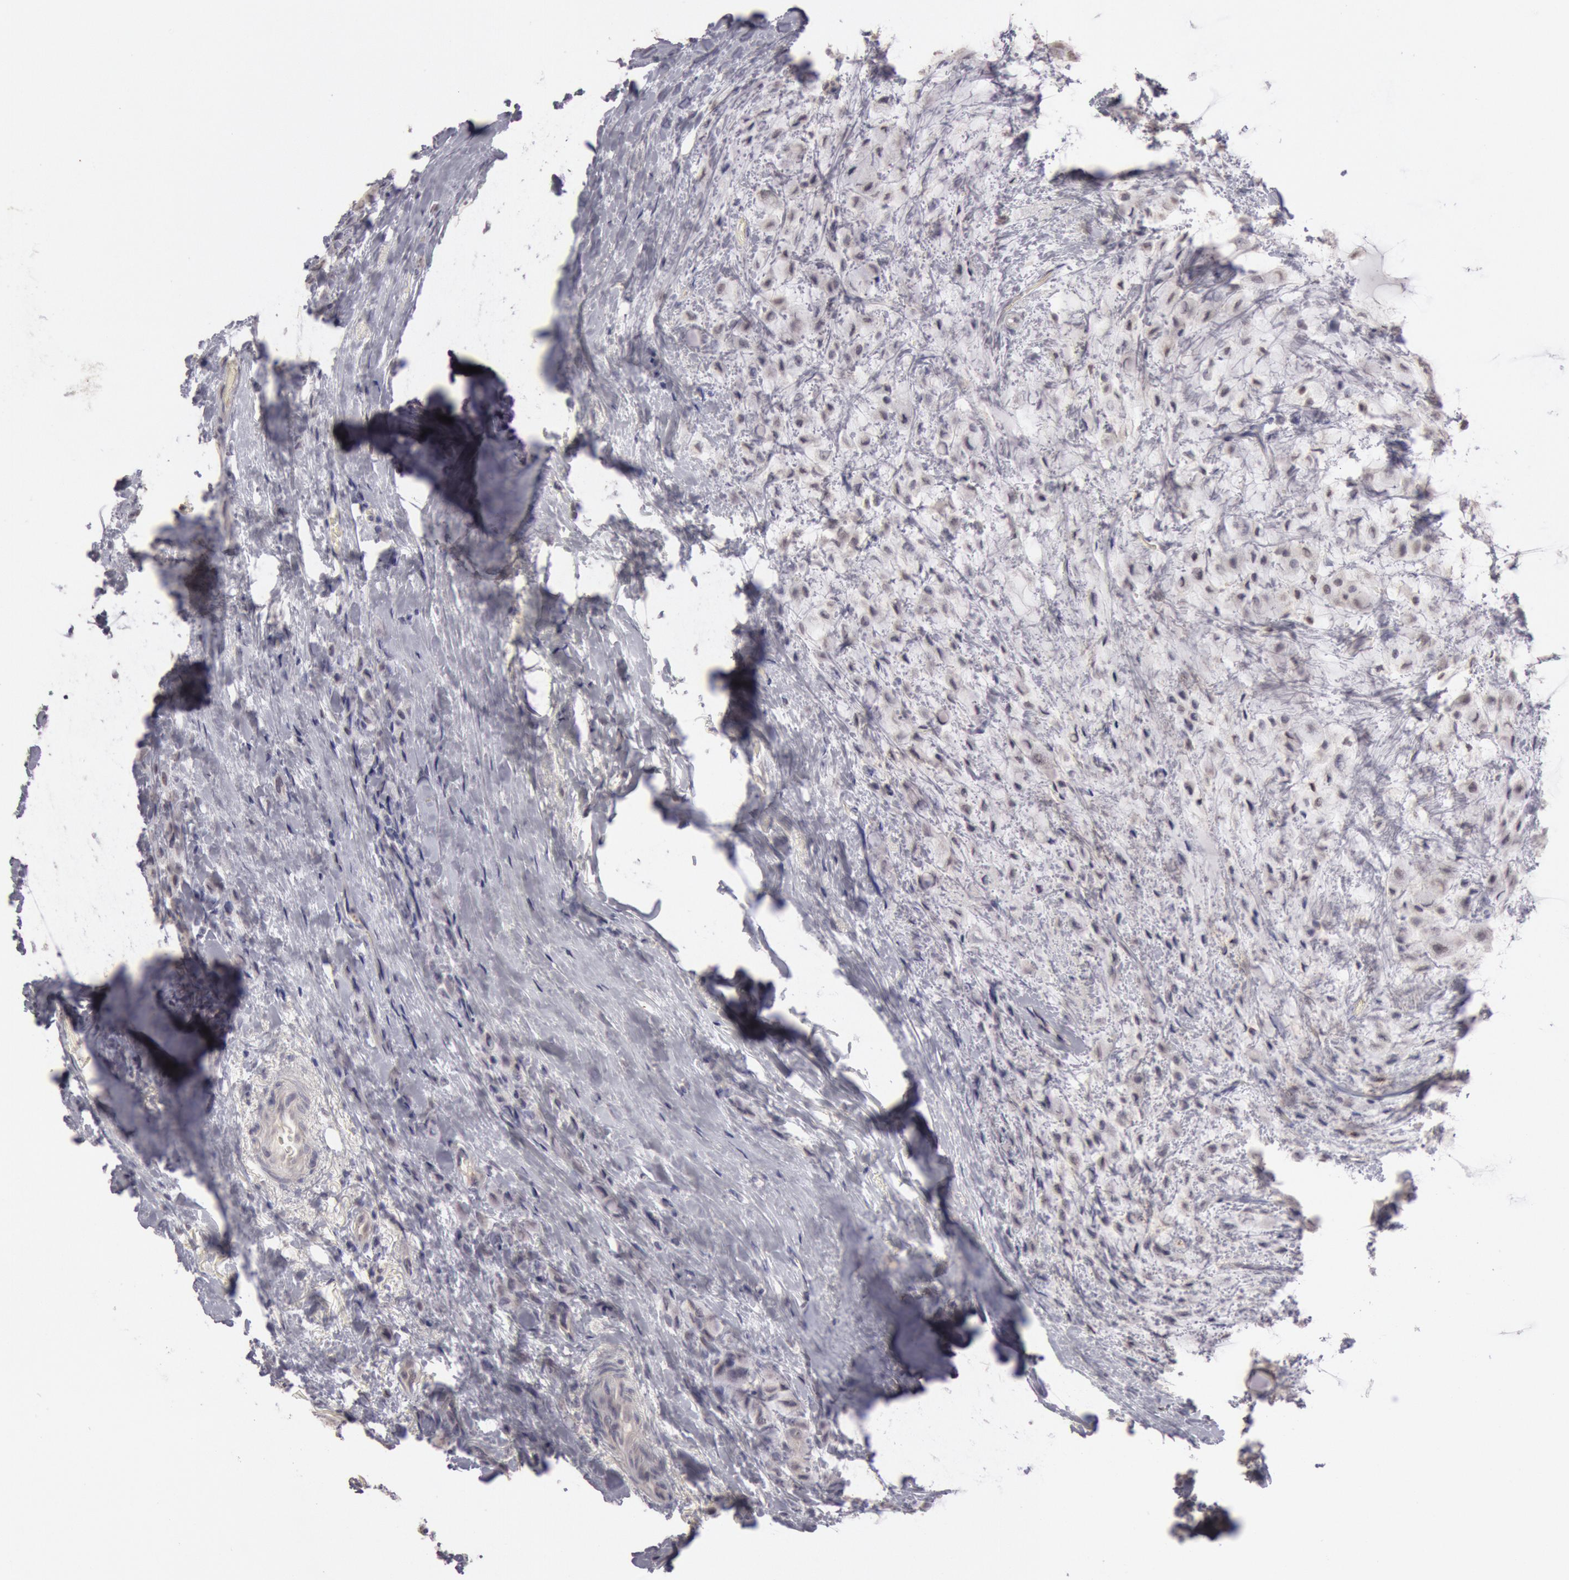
{"staining": {"intensity": "negative", "quantity": "none", "location": "none"}, "tissue": "breast cancer", "cell_type": "Tumor cells", "image_type": "cancer", "snomed": [{"axis": "morphology", "description": "Lobular carcinoma"}, {"axis": "topography", "description": "Breast"}], "caption": "DAB immunohistochemical staining of human lobular carcinoma (breast) exhibits no significant staining in tumor cells.", "gene": "RIMBP3C", "patient": {"sex": "female", "age": 85}}